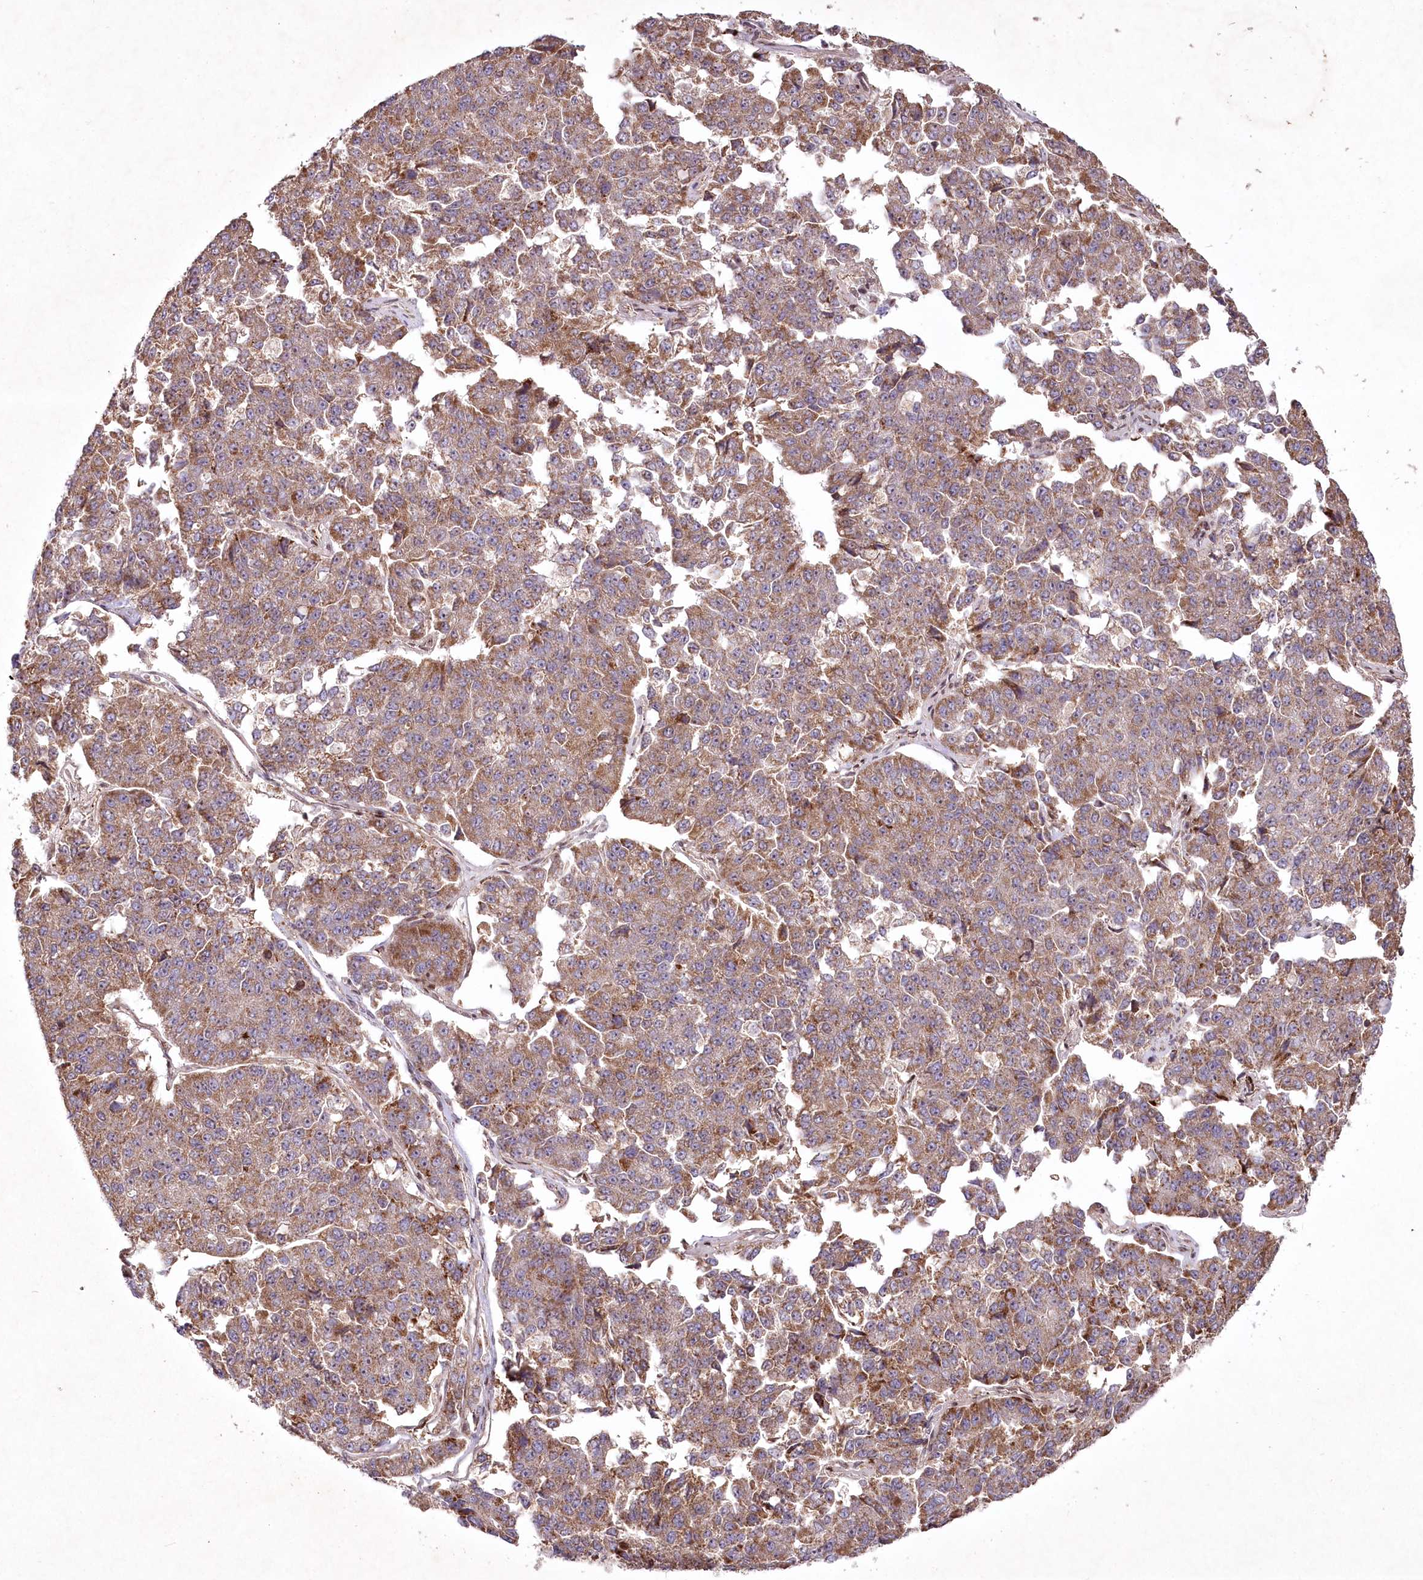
{"staining": {"intensity": "moderate", "quantity": ">75%", "location": "cytoplasmic/membranous"}, "tissue": "pancreatic cancer", "cell_type": "Tumor cells", "image_type": "cancer", "snomed": [{"axis": "morphology", "description": "Adenocarcinoma, NOS"}, {"axis": "topography", "description": "Pancreas"}], "caption": "There is medium levels of moderate cytoplasmic/membranous staining in tumor cells of pancreatic cancer (adenocarcinoma), as demonstrated by immunohistochemical staining (brown color).", "gene": "PSTK", "patient": {"sex": "male", "age": 50}}